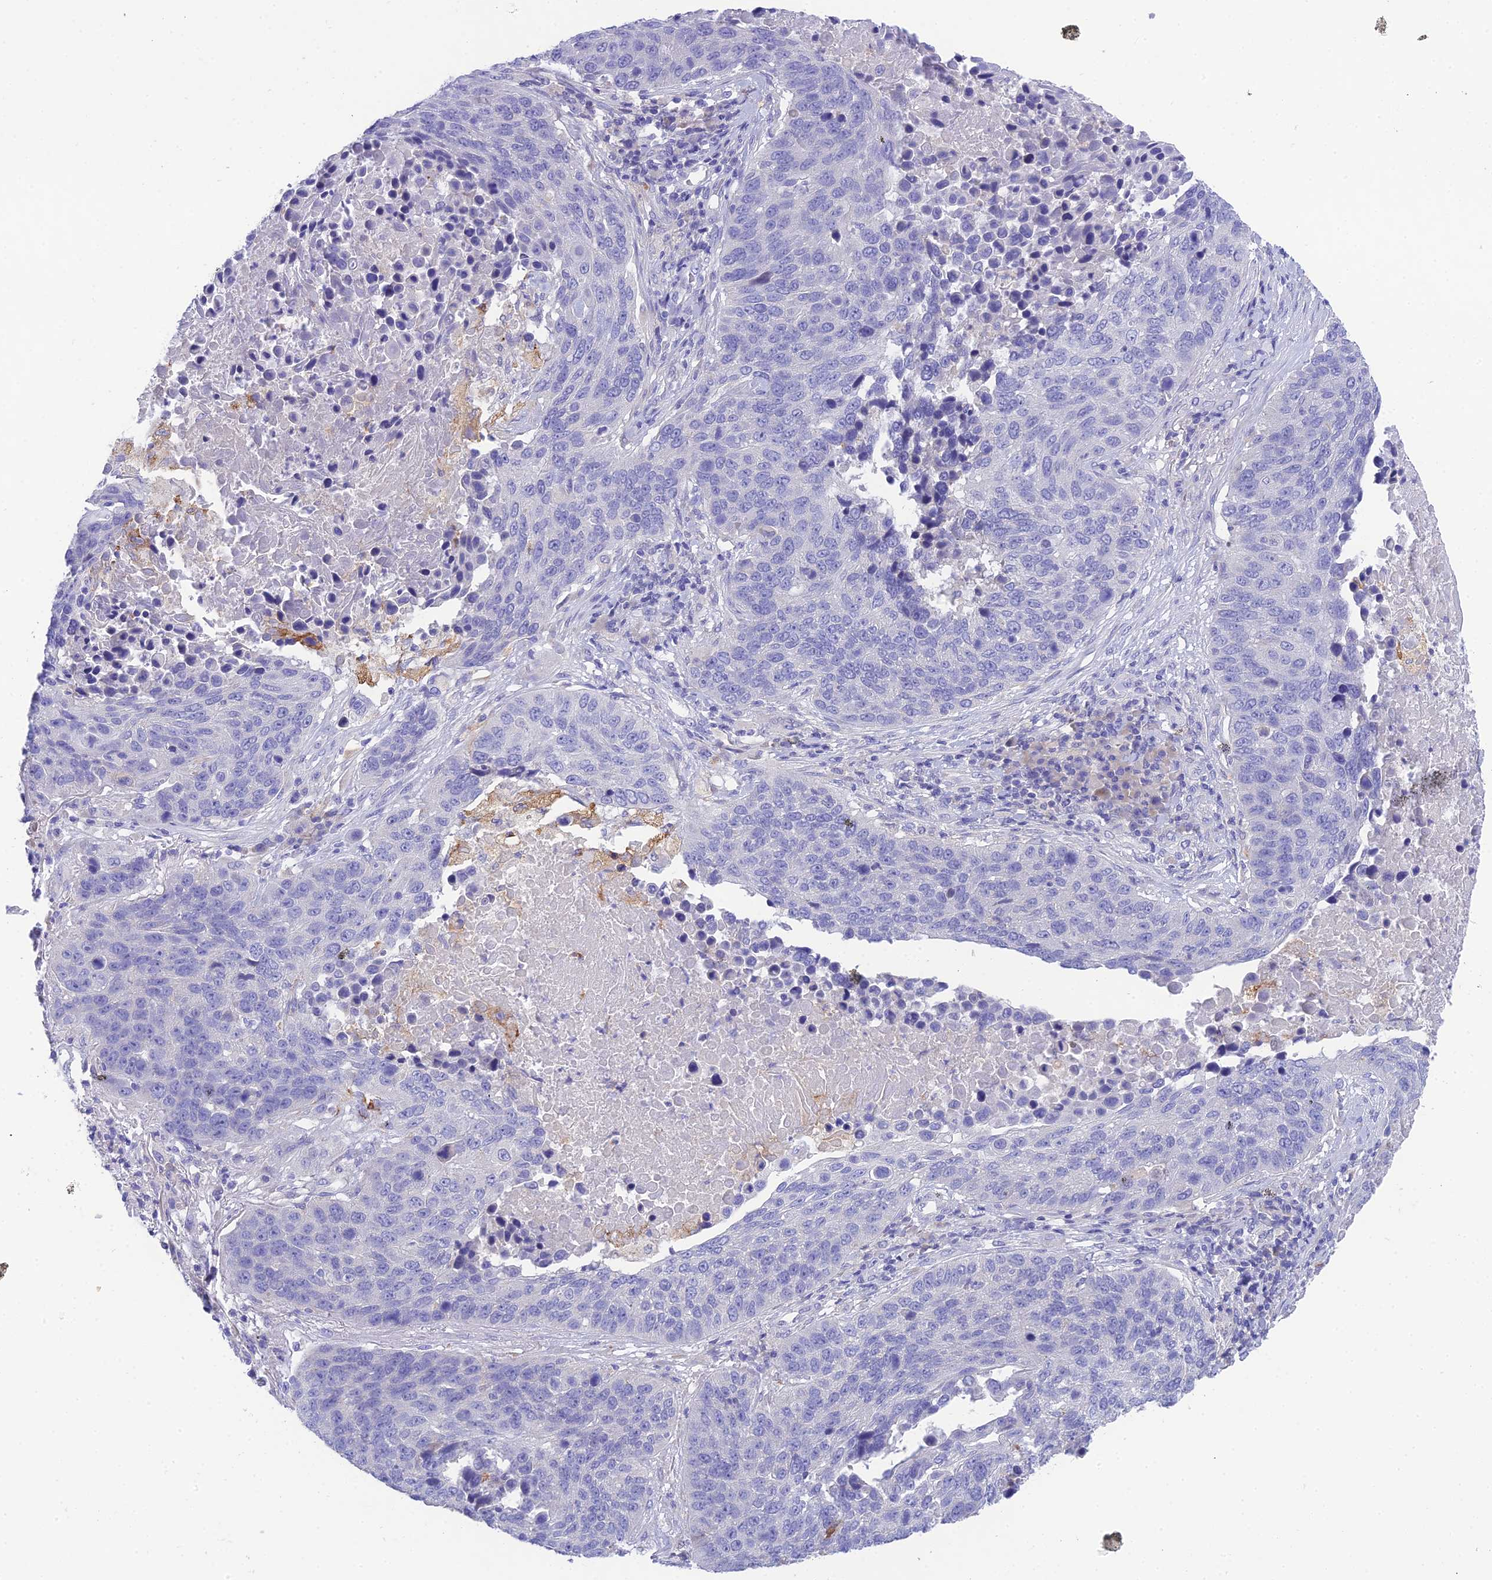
{"staining": {"intensity": "negative", "quantity": "none", "location": "none"}, "tissue": "lung cancer", "cell_type": "Tumor cells", "image_type": "cancer", "snomed": [{"axis": "morphology", "description": "Normal tissue, NOS"}, {"axis": "morphology", "description": "Squamous cell carcinoma, NOS"}, {"axis": "topography", "description": "Lymph node"}, {"axis": "topography", "description": "Lung"}], "caption": "Immunohistochemistry (IHC) image of neoplastic tissue: lung squamous cell carcinoma stained with DAB (3,3'-diaminobenzidine) demonstrates no significant protein staining in tumor cells.", "gene": "KIAA0408", "patient": {"sex": "male", "age": 66}}